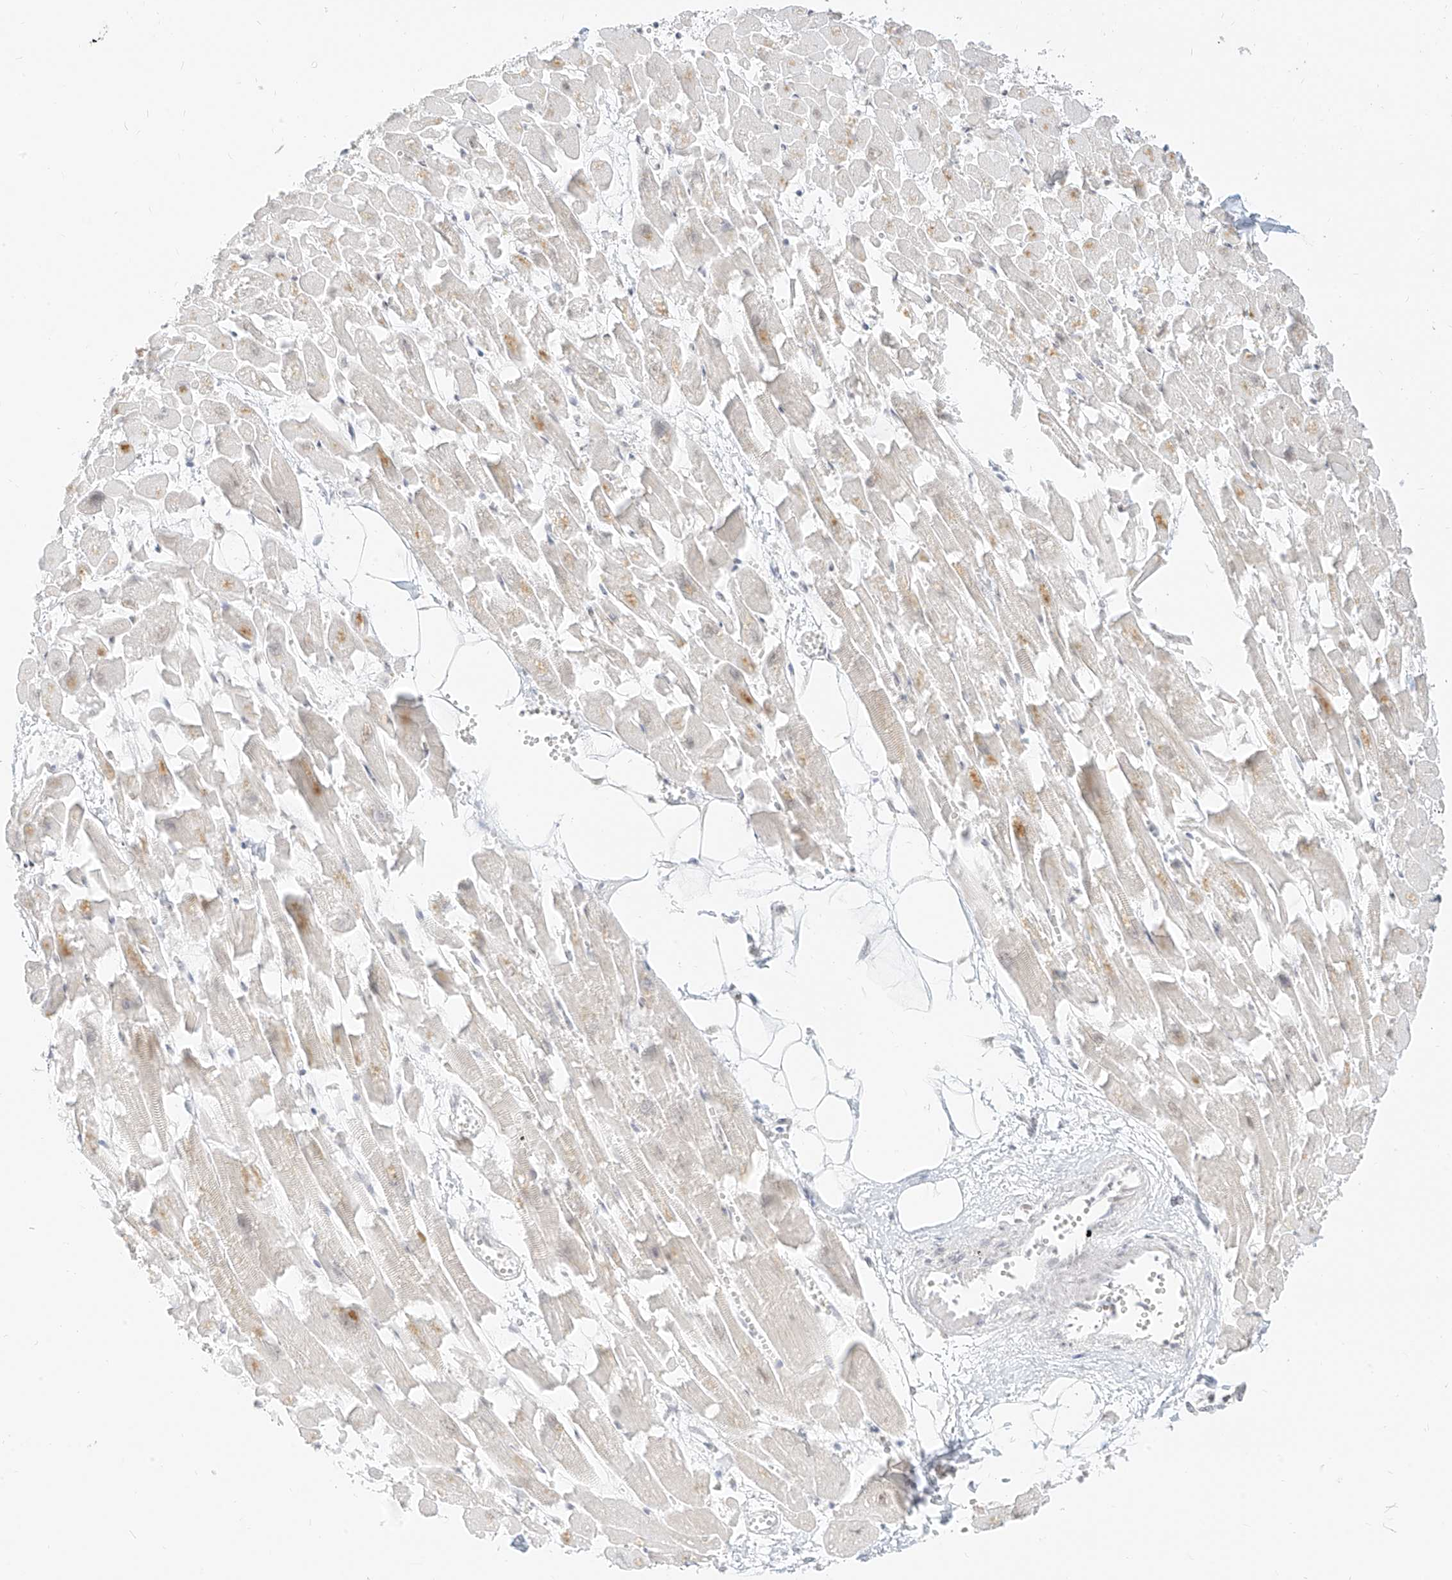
{"staining": {"intensity": "weak", "quantity": "<25%", "location": "nuclear"}, "tissue": "heart muscle", "cell_type": "Cardiomyocytes", "image_type": "normal", "snomed": [{"axis": "morphology", "description": "Normal tissue, NOS"}, {"axis": "topography", "description": "Heart"}], "caption": "High magnification brightfield microscopy of benign heart muscle stained with DAB (brown) and counterstained with hematoxylin (blue): cardiomyocytes show no significant staining.", "gene": "SUPT5H", "patient": {"sex": "female", "age": 64}}